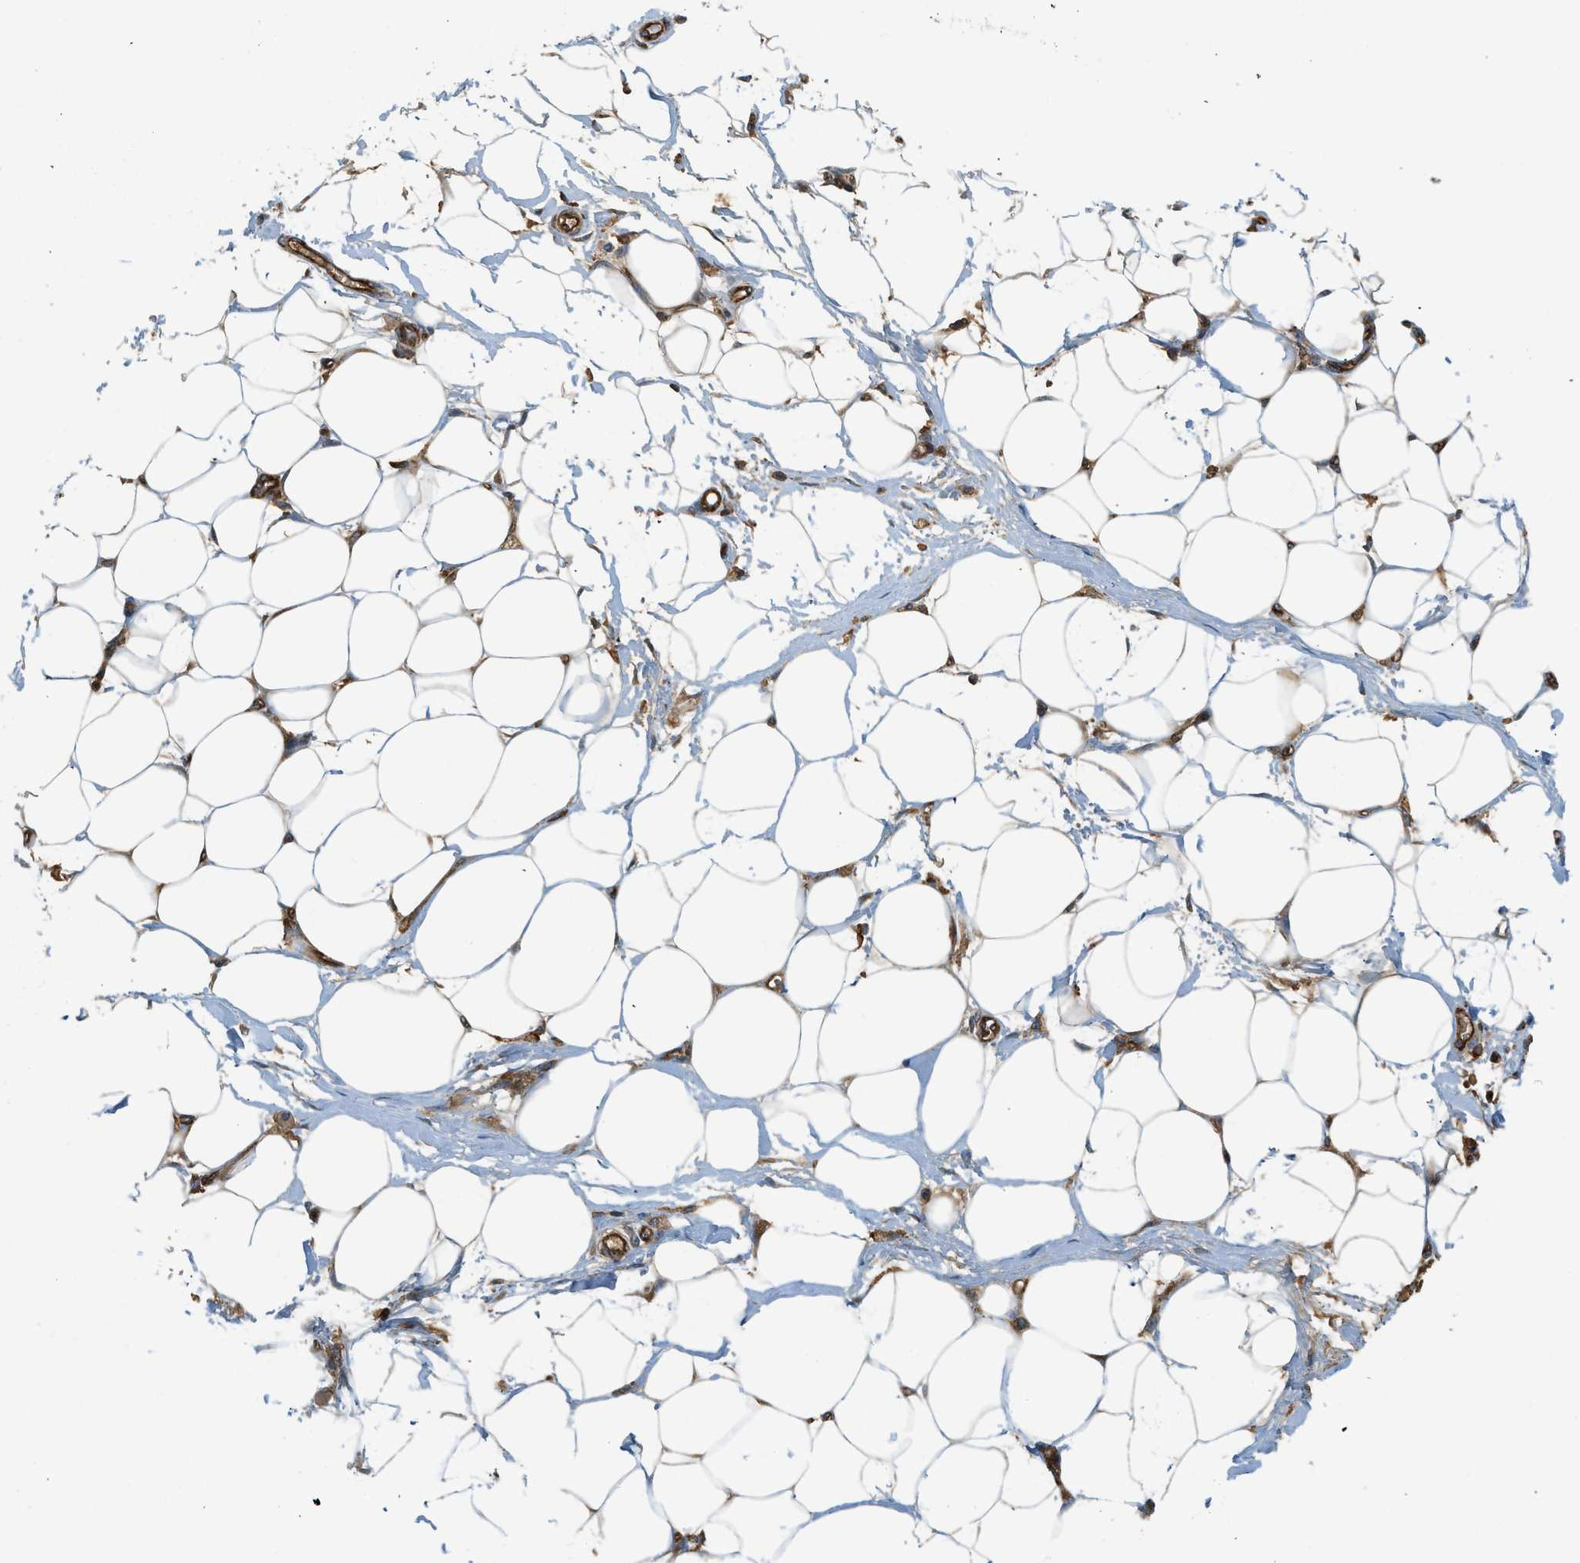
{"staining": {"intensity": "moderate", "quantity": ">75%", "location": "cytoplasmic/membranous"}, "tissue": "adipose tissue", "cell_type": "Adipocytes", "image_type": "normal", "snomed": [{"axis": "morphology", "description": "Normal tissue, NOS"}, {"axis": "morphology", "description": "Urothelial carcinoma, High grade"}, {"axis": "topography", "description": "Vascular tissue"}, {"axis": "topography", "description": "Urinary bladder"}], "caption": "Adipose tissue stained with DAB immunohistochemistry displays medium levels of moderate cytoplasmic/membranous staining in approximately >75% of adipocytes. (DAB (3,3'-diaminobenzidine) IHC, brown staining for protein, blue staining for nuclei).", "gene": "HIP1", "patient": {"sex": "female", "age": 56}}